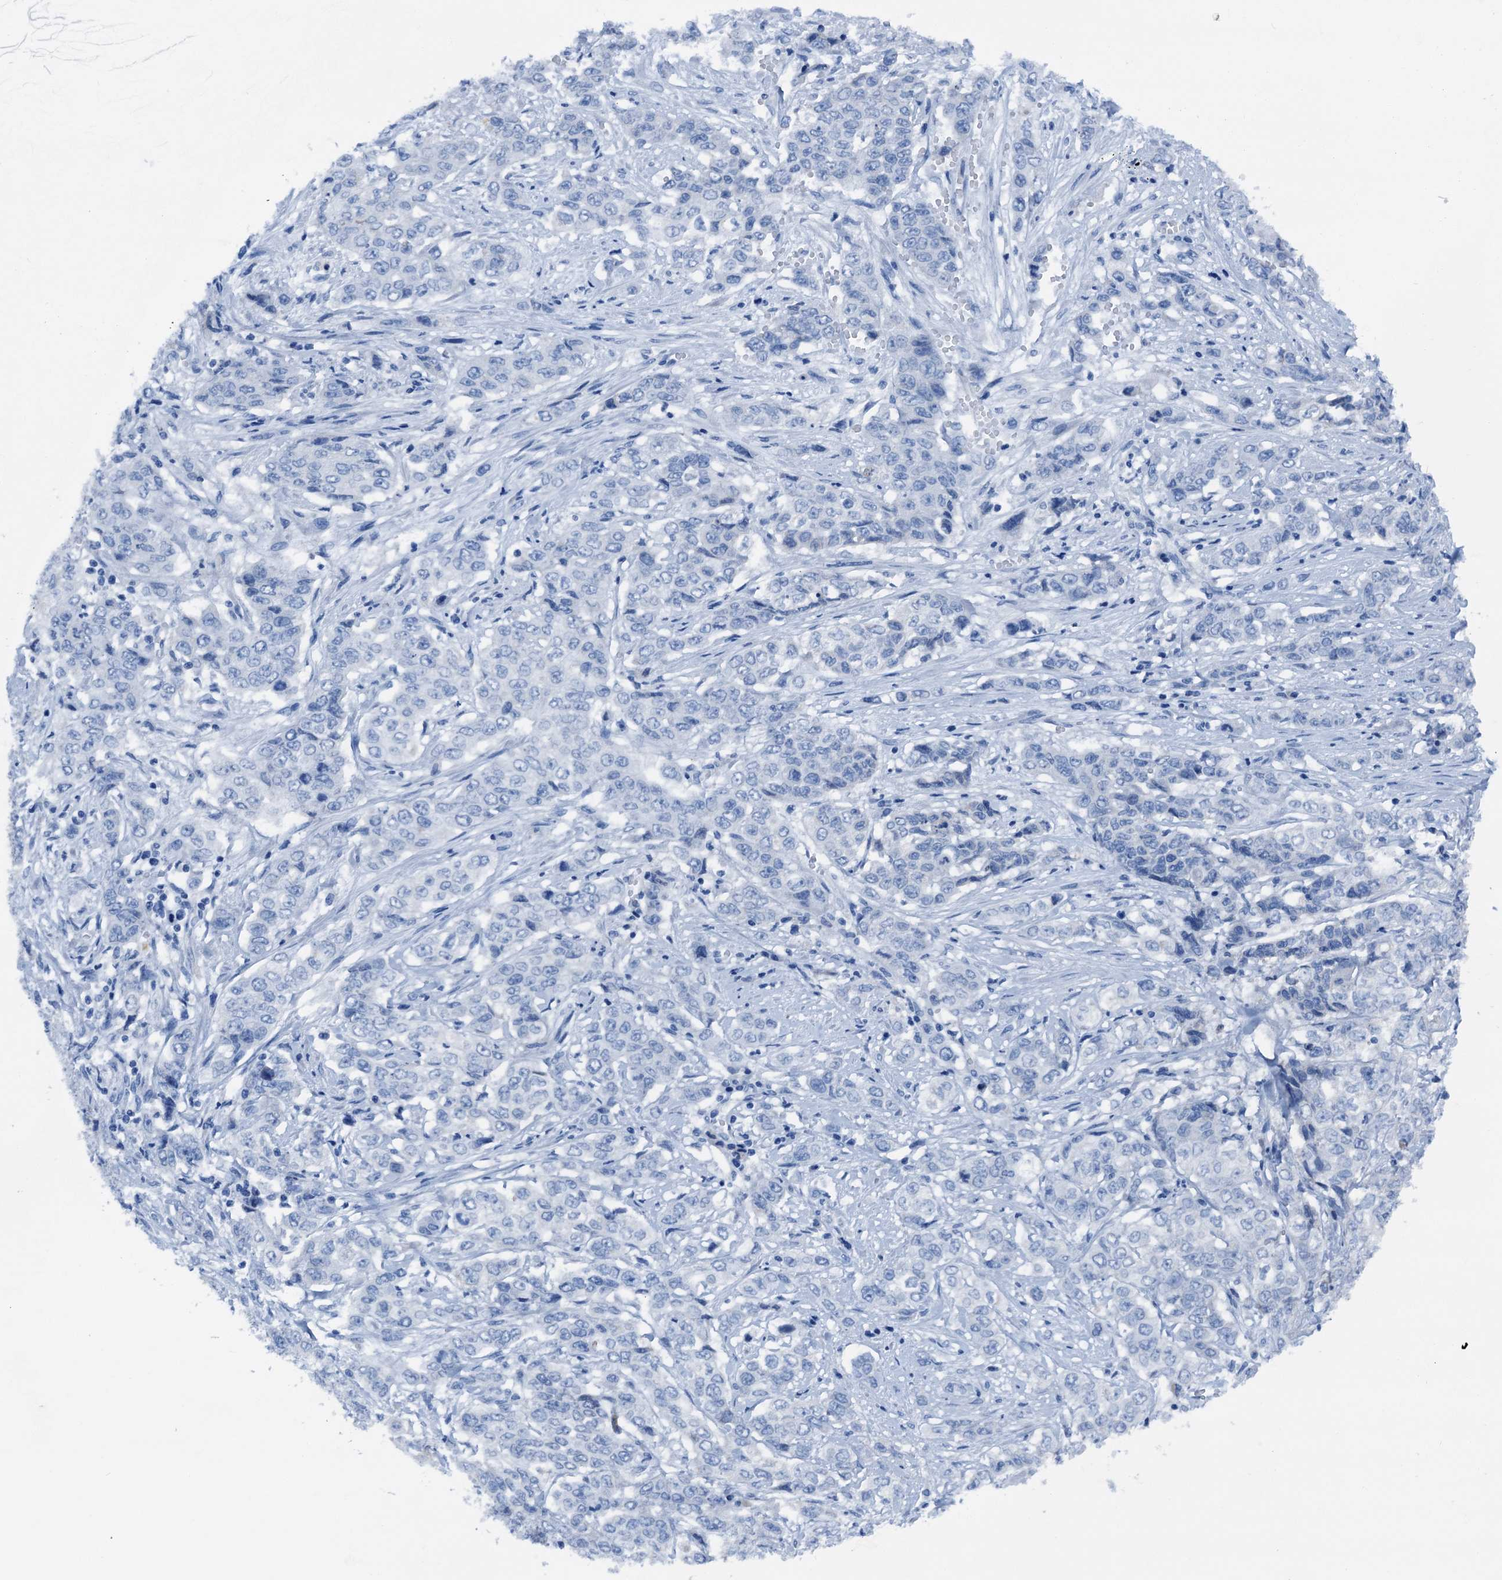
{"staining": {"intensity": "negative", "quantity": "none", "location": "none"}, "tissue": "stomach cancer", "cell_type": "Tumor cells", "image_type": "cancer", "snomed": [{"axis": "morphology", "description": "Adenocarcinoma, NOS"}, {"axis": "topography", "description": "Stomach, upper"}], "caption": "Immunohistochemical staining of human stomach cancer (adenocarcinoma) reveals no significant staining in tumor cells. The staining is performed using DAB (3,3'-diaminobenzidine) brown chromogen with nuclei counter-stained in using hematoxylin.", "gene": "C1QTNF4", "patient": {"sex": "male", "age": 62}}